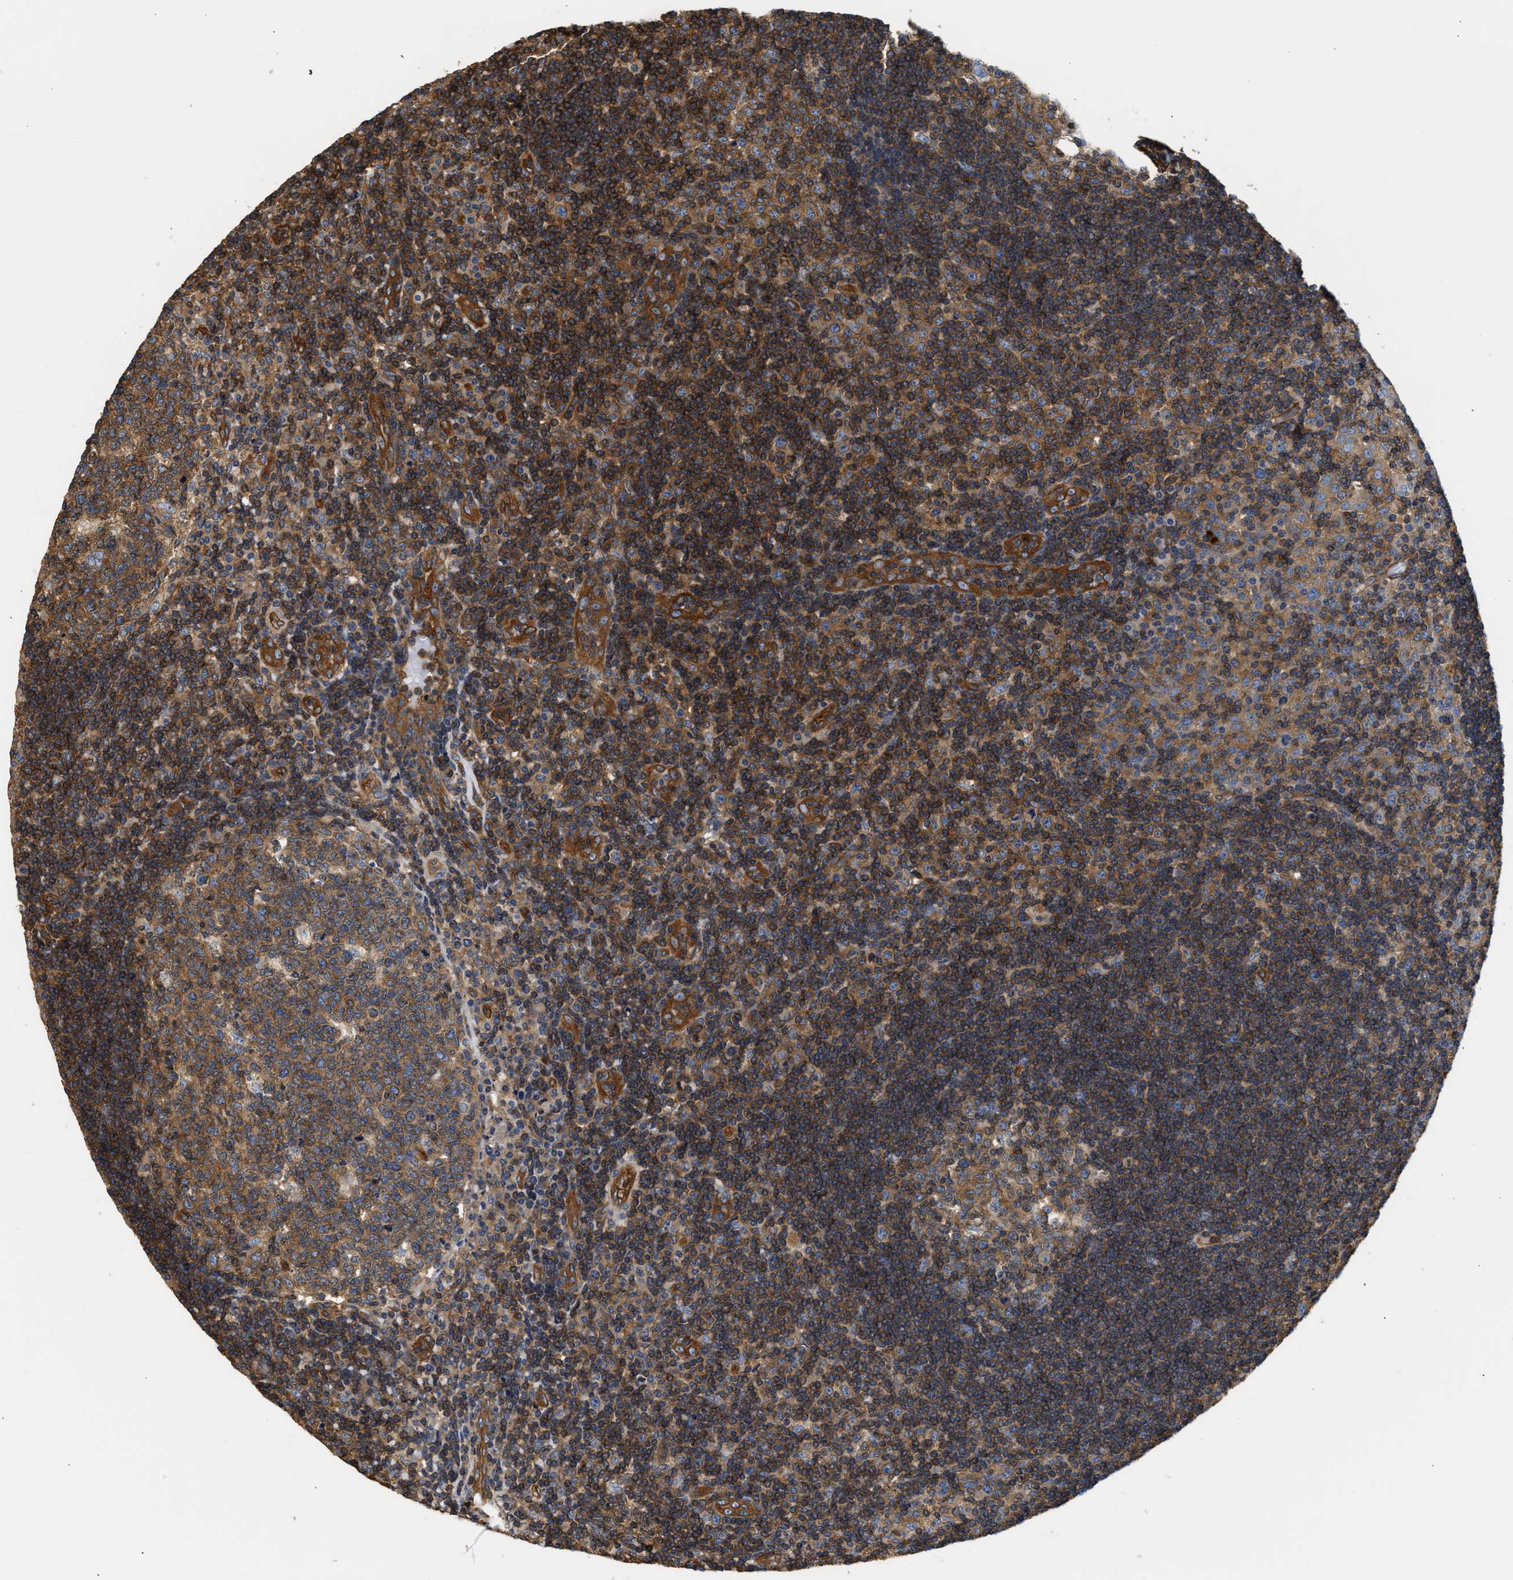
{"staining": {"intensity": "moderate", "quantity": ">75%", "location": "cytoplasmic/membranous"}, "tissue": "tonsil", "cell_type": "Germinal center cells", "image_type": "normal", "snomed": [{"axis": "morphology", "description": "Normal tissue, NOS"}, {"axis": "topography", "description": "Tonsil"}], "caption": "IHC of normal tonsil shows medium levels of moderate cytoplasmic/membranous expression in approximately >75% of germinal center cells.", "gene": "SAMD9L", "patient": {"sex": "female", "age": 40}}